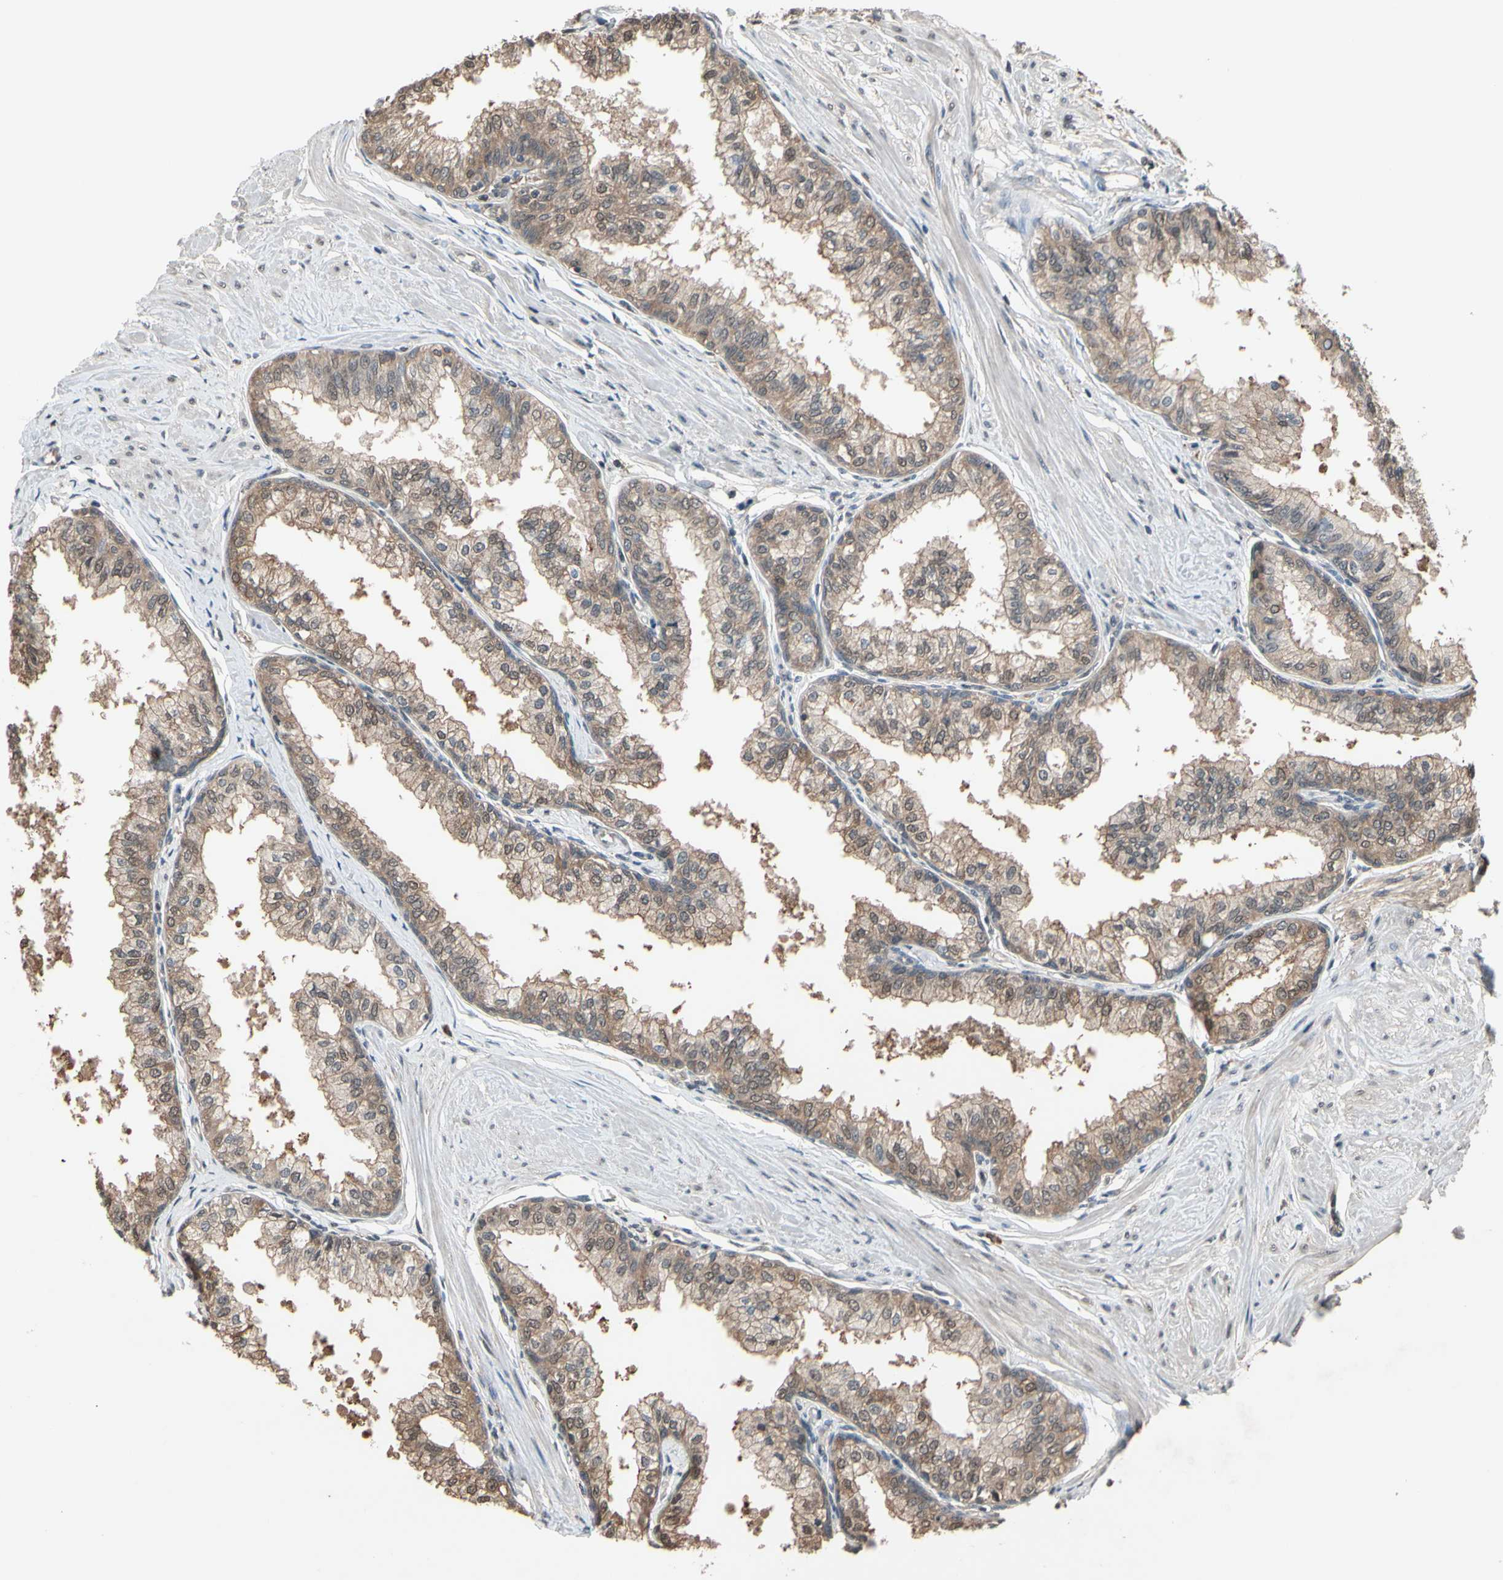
{"staining": {"intensity": "moderate", "quantity": ">75%", "location": "cytoplasmic/membranous"}, "tissue": "prostate", "cell_type": "Glandular cells", "image_type": "normal", "snomed": [{"axis": "morphology", "description": "Normal tissue, NOS"}, {"axis": "topography", "description": "Prostate"}, {"axis": "topography", "description": "Seminal veicle"}], "caption": "Human prostate stained for a protein (brown) displays moderate cytoplasmic/membranous positive expression in about >75% of glandular cells.", "gene": "PNPLA7", "patient": {"sex": "male", "age": 60}}